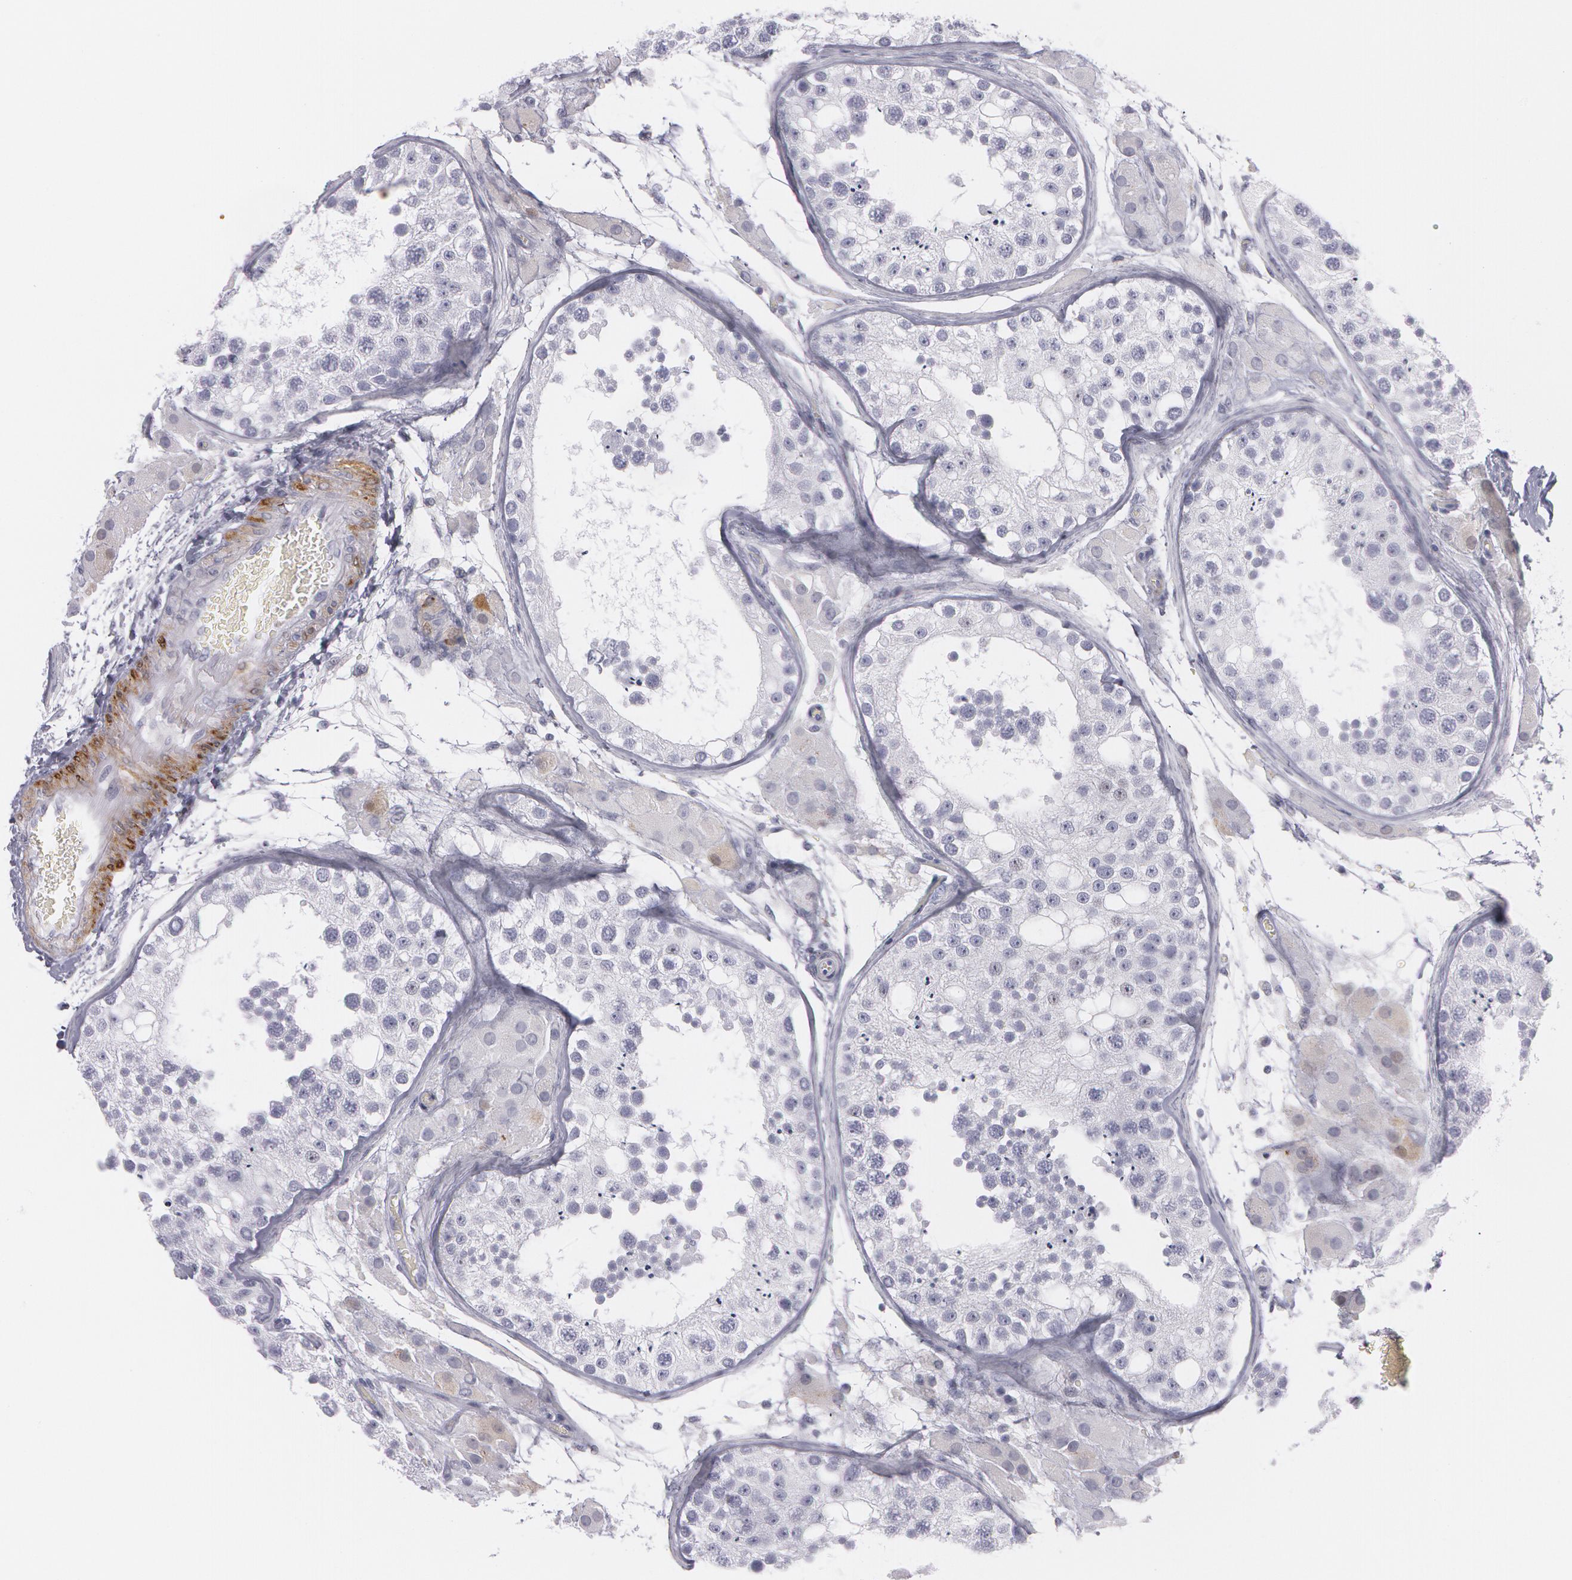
{"staining": {"intensity": "negative", "quantity": "none", "location": "none"}, "tissue": "testis", "cell_type": "Cells in seminiferous ducts", "image_type": "normal", "snomed": [{"axis": "morphology", "description": "Normal tissue, NOS"}, {"axis": "topography", "description": "Testis"}], "caption": "This micrograph is of normal testis stained with IHC to label a protein in brown with the nuclei are counter-stained blue. There is no expression in cells in seminiferous ducts. (DAB (3,3'-diaminobenzidine) IHC with hematoxylin counter stain).", "gene": "SNCG", "patient": {"sex": "male", "age": 26}}